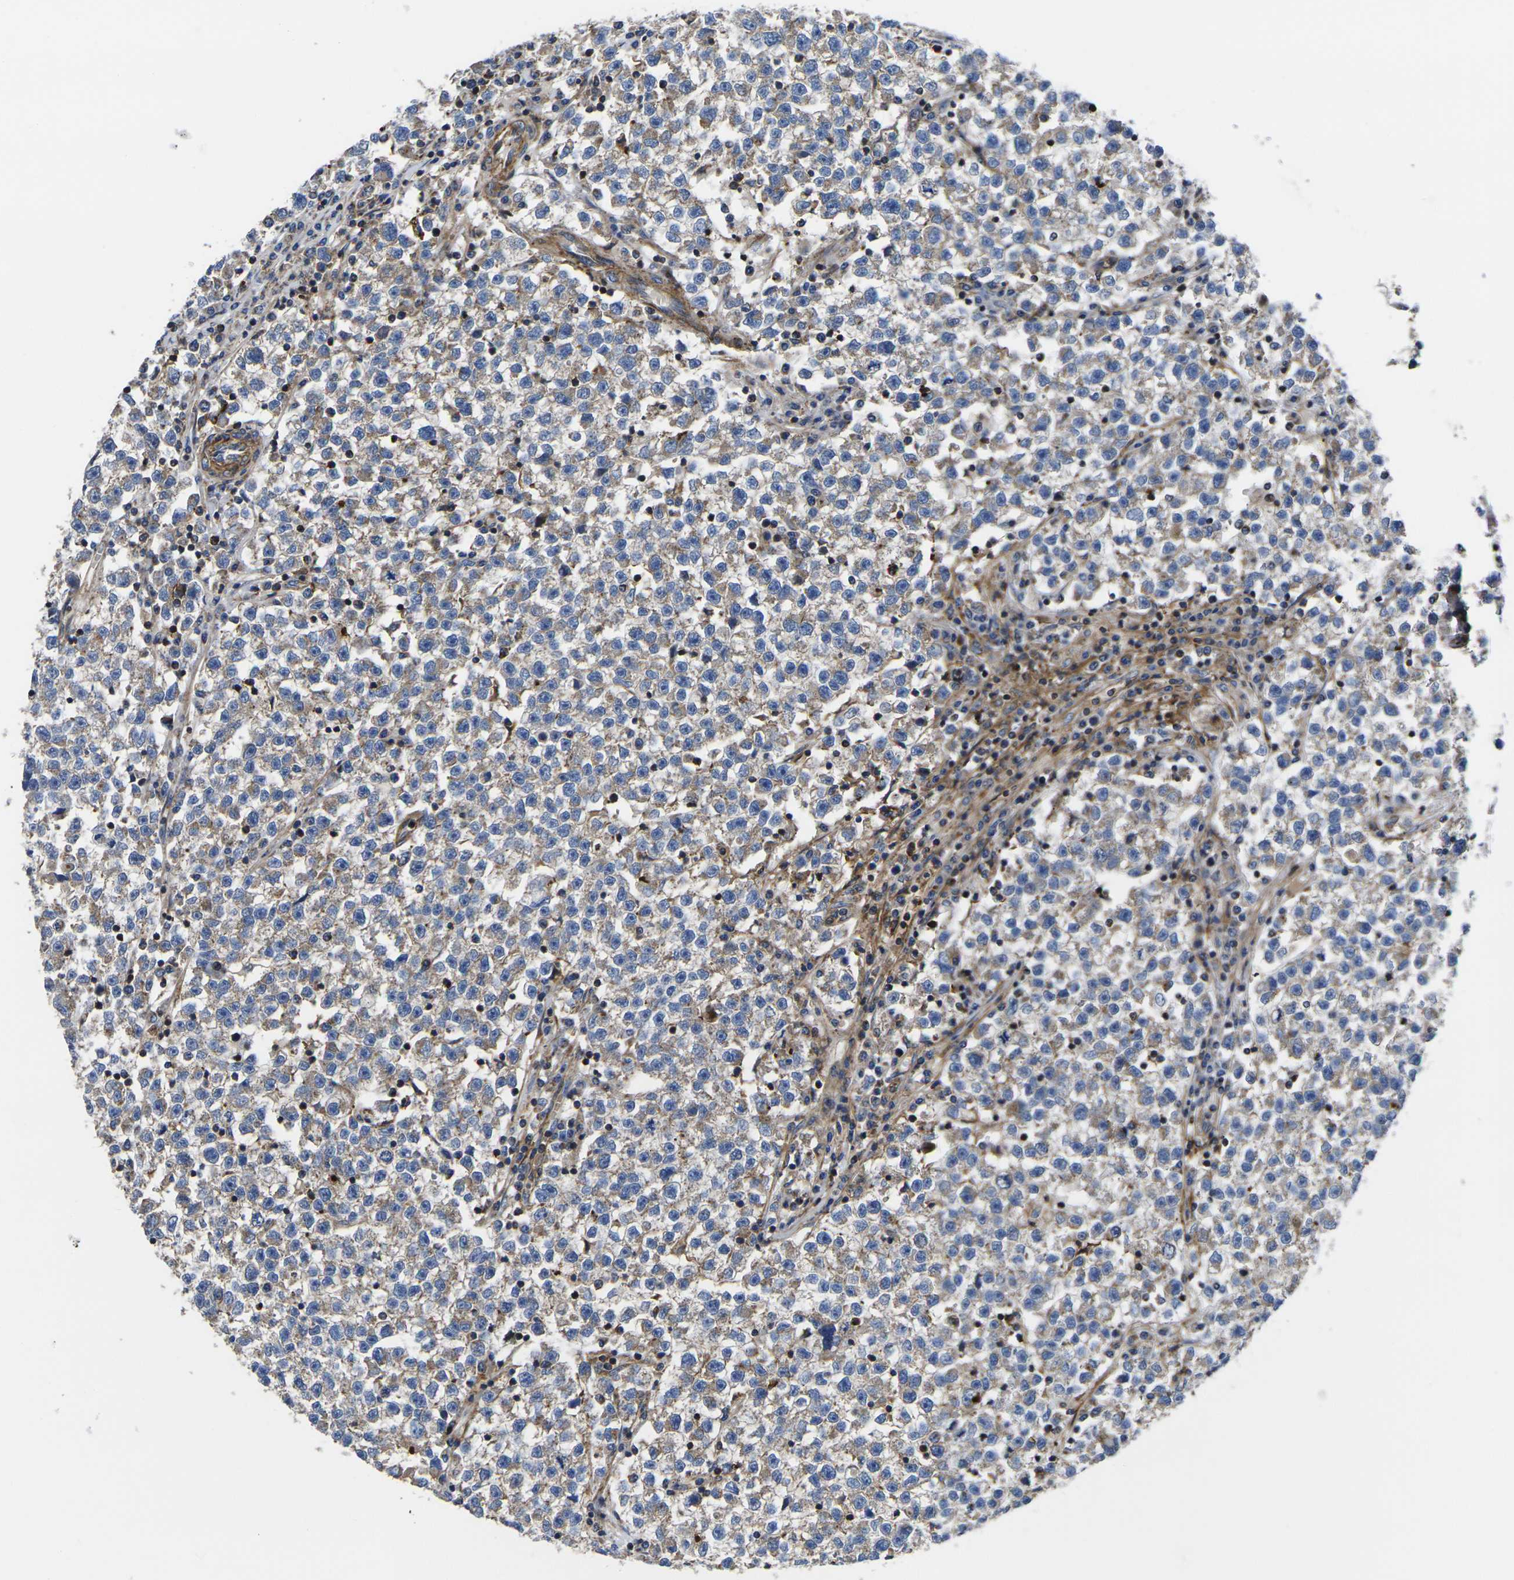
{"staining": {"intensity": "weak", "quantity": ">75%", "location": "cytoplasmic/membranous"}, "tissue": "testis cancer", "cell_type": "Tumor cells", "image_type": "cancer", "snomed": [{"axis": "morphology", "description": "Seminoma, NOS"}, {"axis": "topography", "description": "Testis"}], "caption": "IHC of human testis cancer (seminoma) shows low levels of weak cytoplasmic/membranous positivity in approximately >75% of tumor cells. Nuclei are stained in blue.", "gene": "GPR4", "patient": {"sex": "male", "age": 22}}